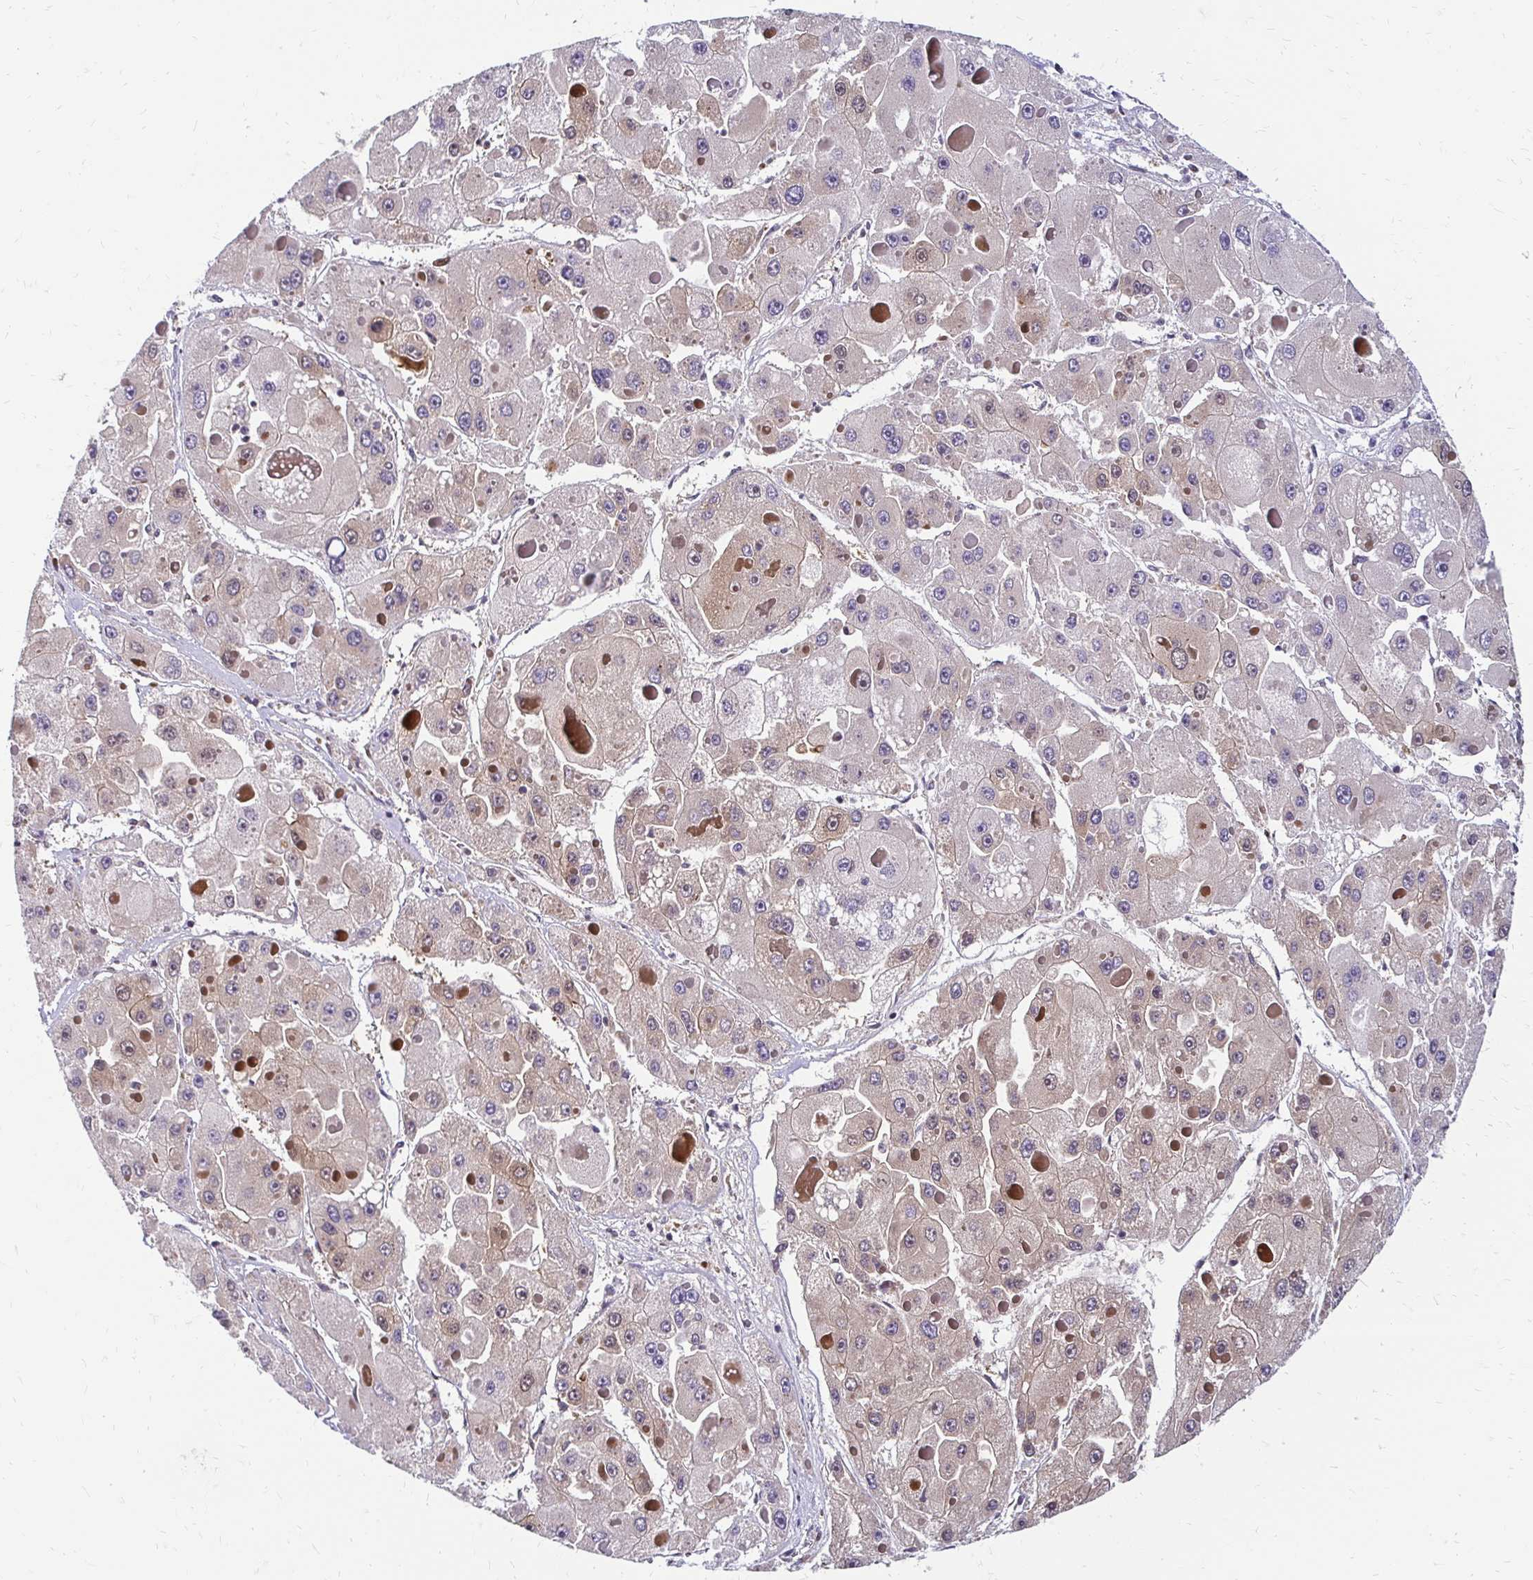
{"staining": {"intensity": "weak", "quantity": "25%-75%", "location": "cytoplasmic/membranous"}, "tissue": "liver cancer", "cell_type": "Tumor cells", "image_type": "cancer", "snomed": [{"axis": "morphology", "description": "Carcinoma, Hepatocellular, NOS"}, {"axis": "topography", "description": "Liver"}], "caption": "Immunohistochemical staining of hepatocellular carcinoma (liver) demonstrates weak cytoplasmic/membranous protein positivity in approximately 25%-75% of tumor cells.", "gene": "TRIR", "patient": {"sex": "female", "age": 73}}